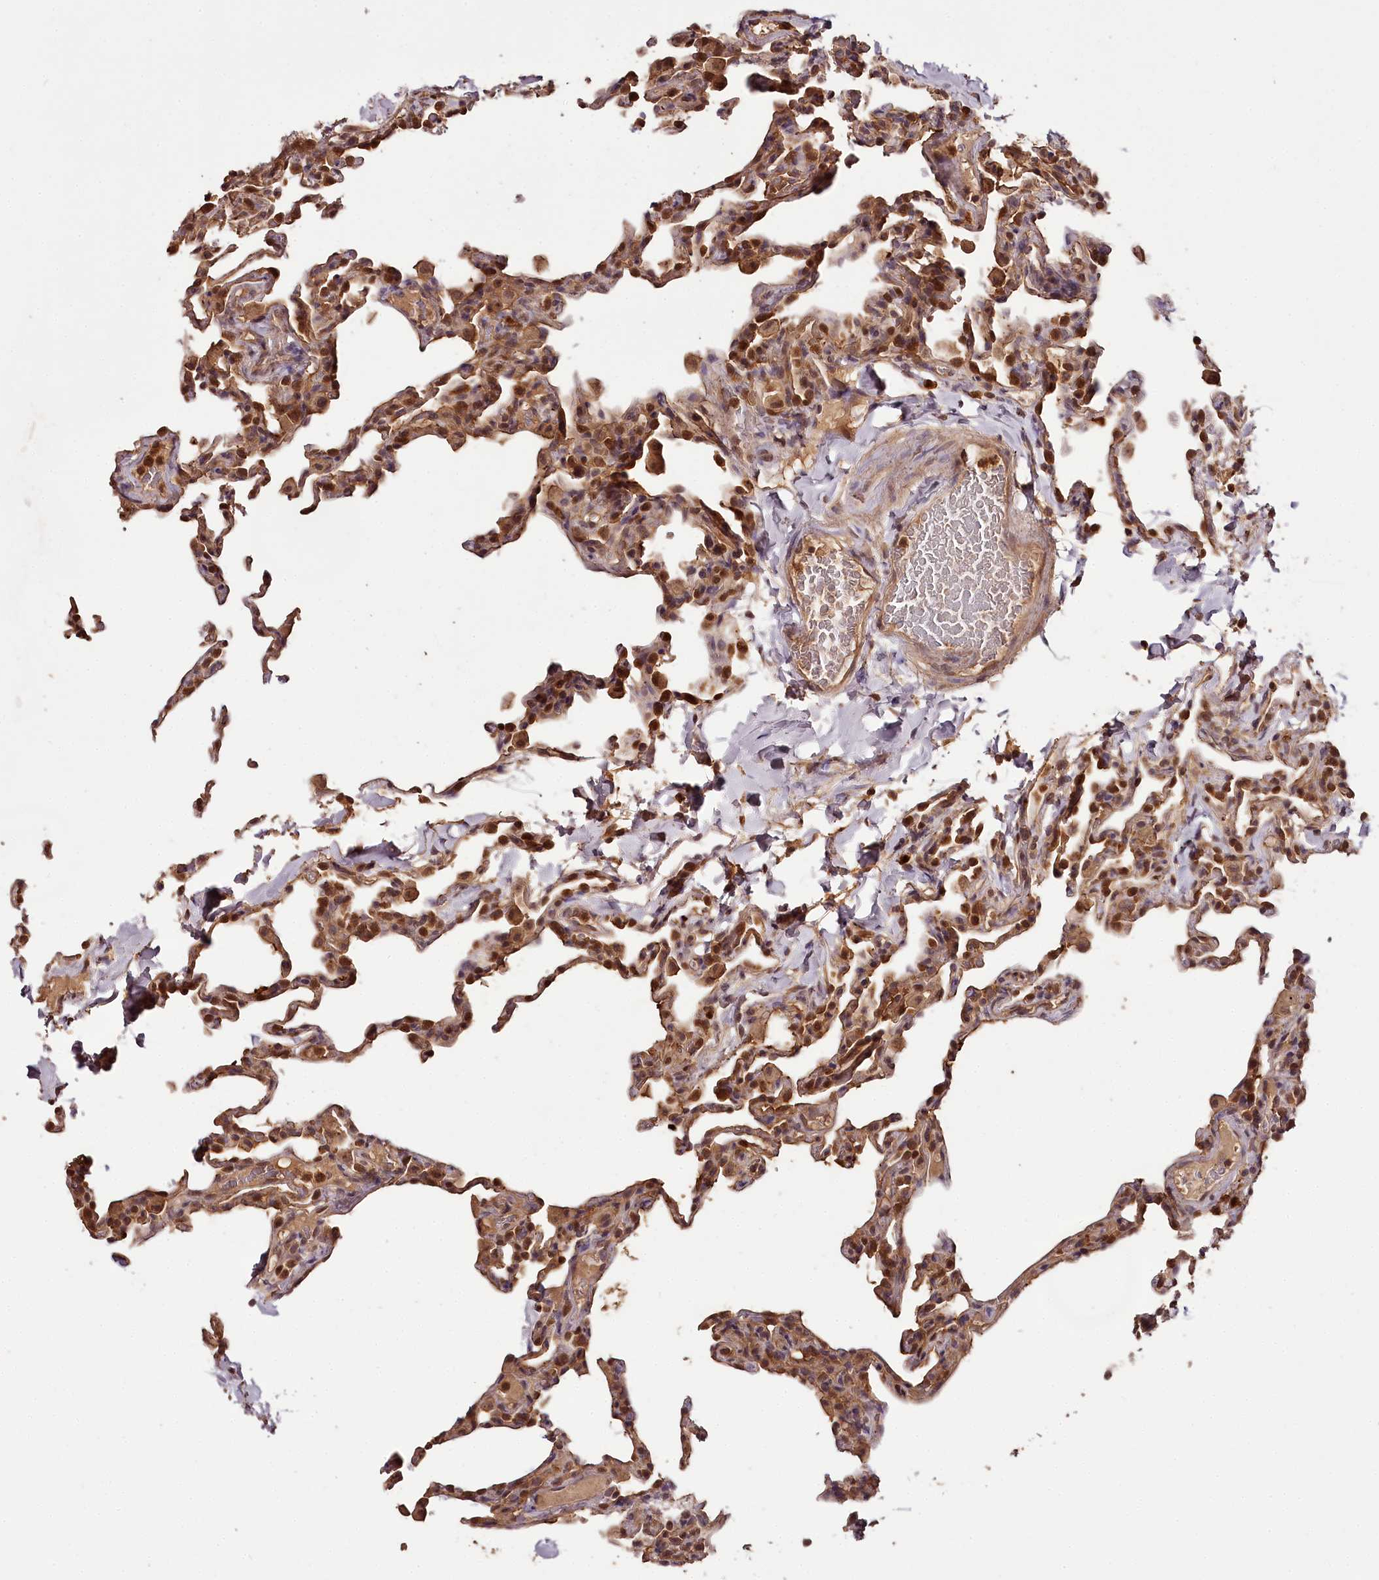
{"staining": {"intensity": "moderate", "quantity": ">75%", "location": "cytoplasmic/membranous,nuclear"}, "tissue": "lung", "cell_type": "Alveolar cells", "image_type": "normal", "snomed": [{"axis": "morphology", "description": "Normal tissue, NOS"}, {"axis": "topography", "description": "Lung"}], "caption": "A high-resolution micrograph shows IHC staining of normal lung, which displays moderate cytoplasmic/membranous,nuclear staining in about >75% of alveolar cells. The protein is stained brown, and the nuclei are stained in blue (DAB (3,3'-diaminobenzidine) IHC with brightfield microscopy, high magnification).", "gene": "TTC12", "patient": {"sex": "male", "age": 20}}